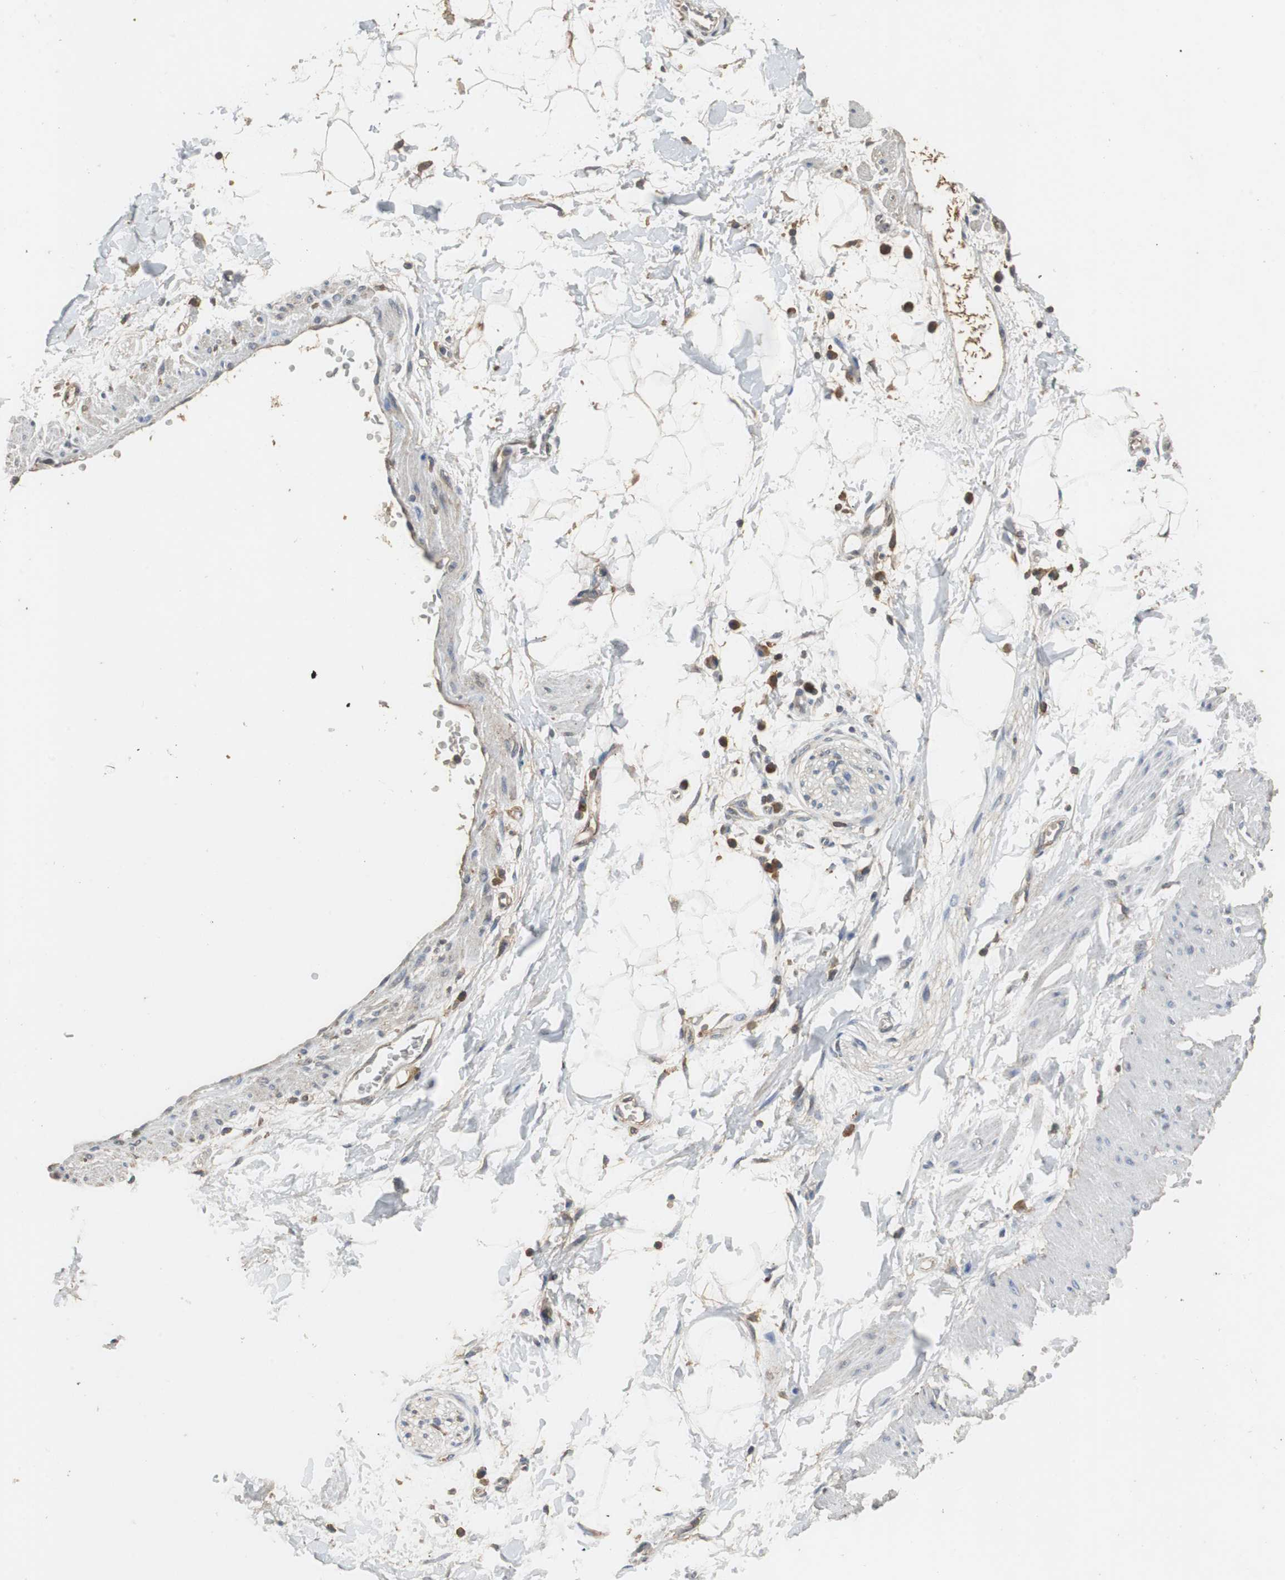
{"staining": {"intensity": "negative", "quantity": "none", "location": "none"}, "tissue": "adipose tissue", "cell_type": "Adipocytes", "image_type": "normal", "snomed": [{"axis": "morphology", "description": "Normal tissue, NOS"}, {"axis": "topography", "description": "Soft tissue"}], "caption": "High power microscopy micrograph of an immunohistochemistry image of unremarkable adipose tissue, revealing no significant staining in adipocytes.", "gene": "VBP1", "patient": {"sex": "male", "age": 72}}